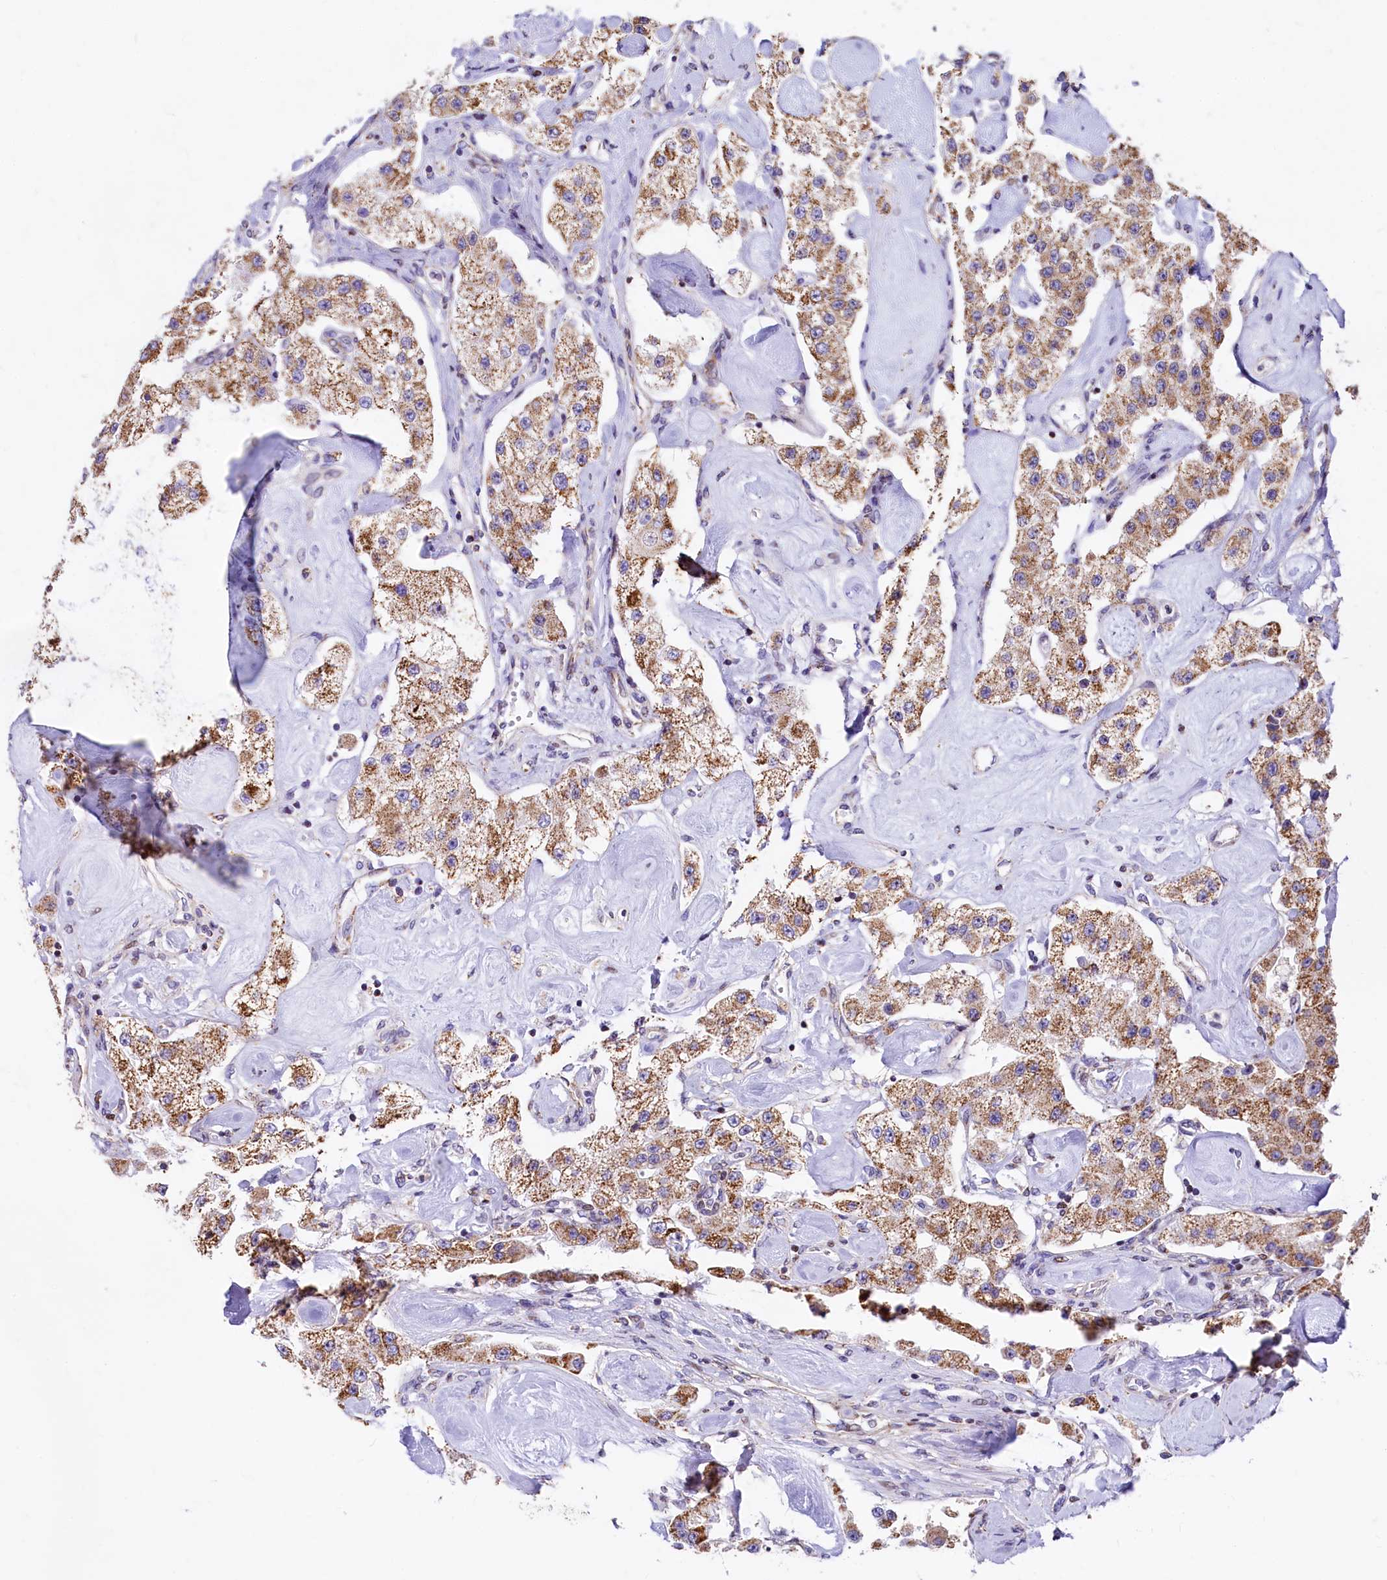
{"staining": {"intensity": "moderate", "quantity": ">75%", "location": "cytoplasmic/membranous"}, "tissue": "carcinoid", "cell_type": "Tumor cells", "image_type": "cancer", "snomed": [{"axis": "morphology", "description": "Carcinoid, malignant, NOS"}, {"axis": "topography", "description": "Pancreas"}], "caption": "Moderate cytoplasmic/membranous expression for a protein is appreciated in about >75% of tumor cells of carcinoid using immunohistochemistry (IHC).", "gene": "VWCE", "patient": {"sex": "male", "age": 41}}